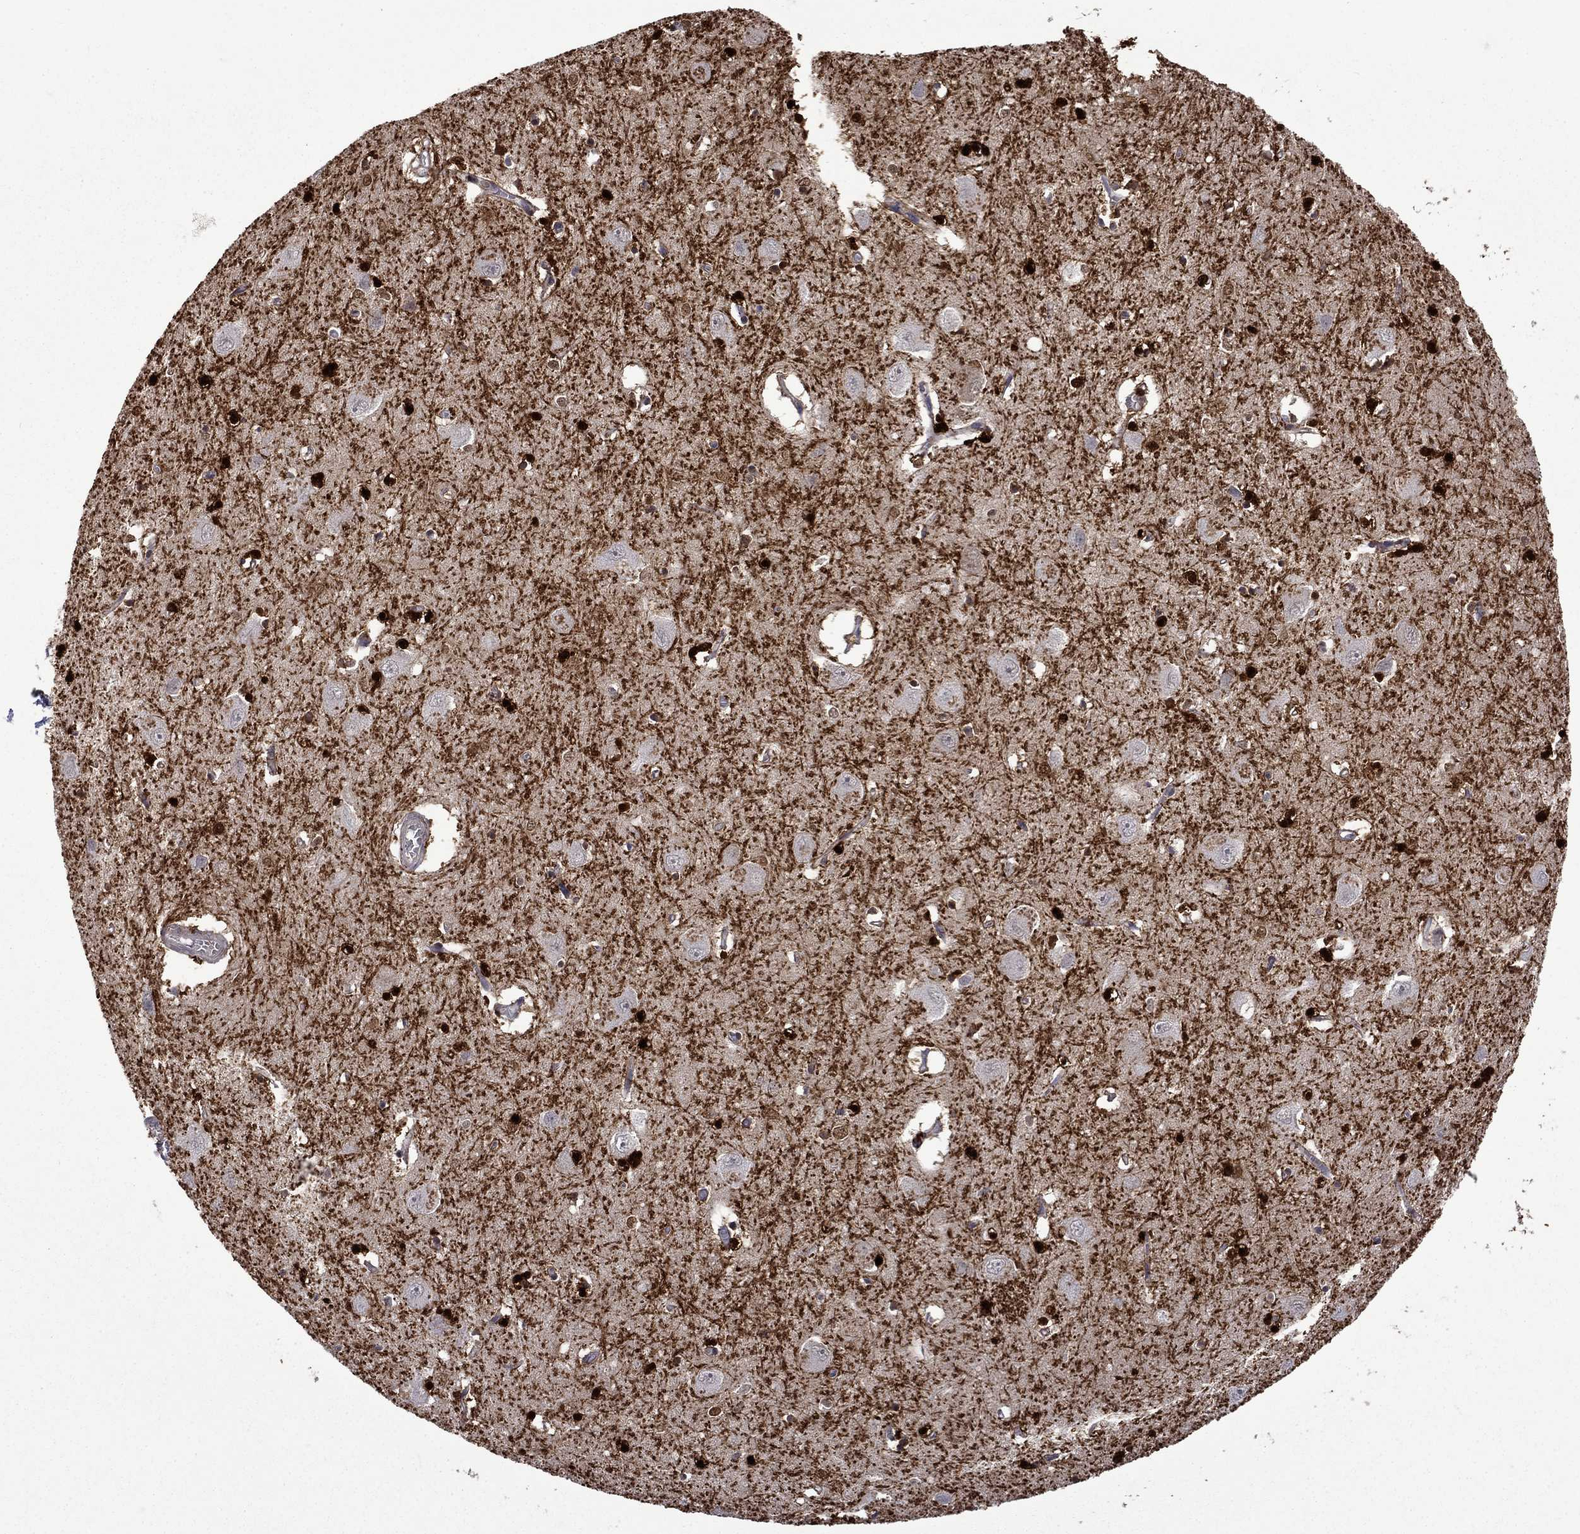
{"staining": {"intensity": "strong", "quantity": "25%-75%", "location": "nuclear"}, "tissue": "caudate", "cell_type": "Glial cells", "image_type": "normal", "snomed": [{"axis": "morphology", "description": "Normal tissue, NOS"}, {"axis": "topography", "description": "Lateral ventricle wall"}], "caption": "The immunohistochemical stain shows strong nuclear positivity in glial cells of benign caudate.", "gene": "CBR1", "patient": {"sex": "male", "age": 54}}